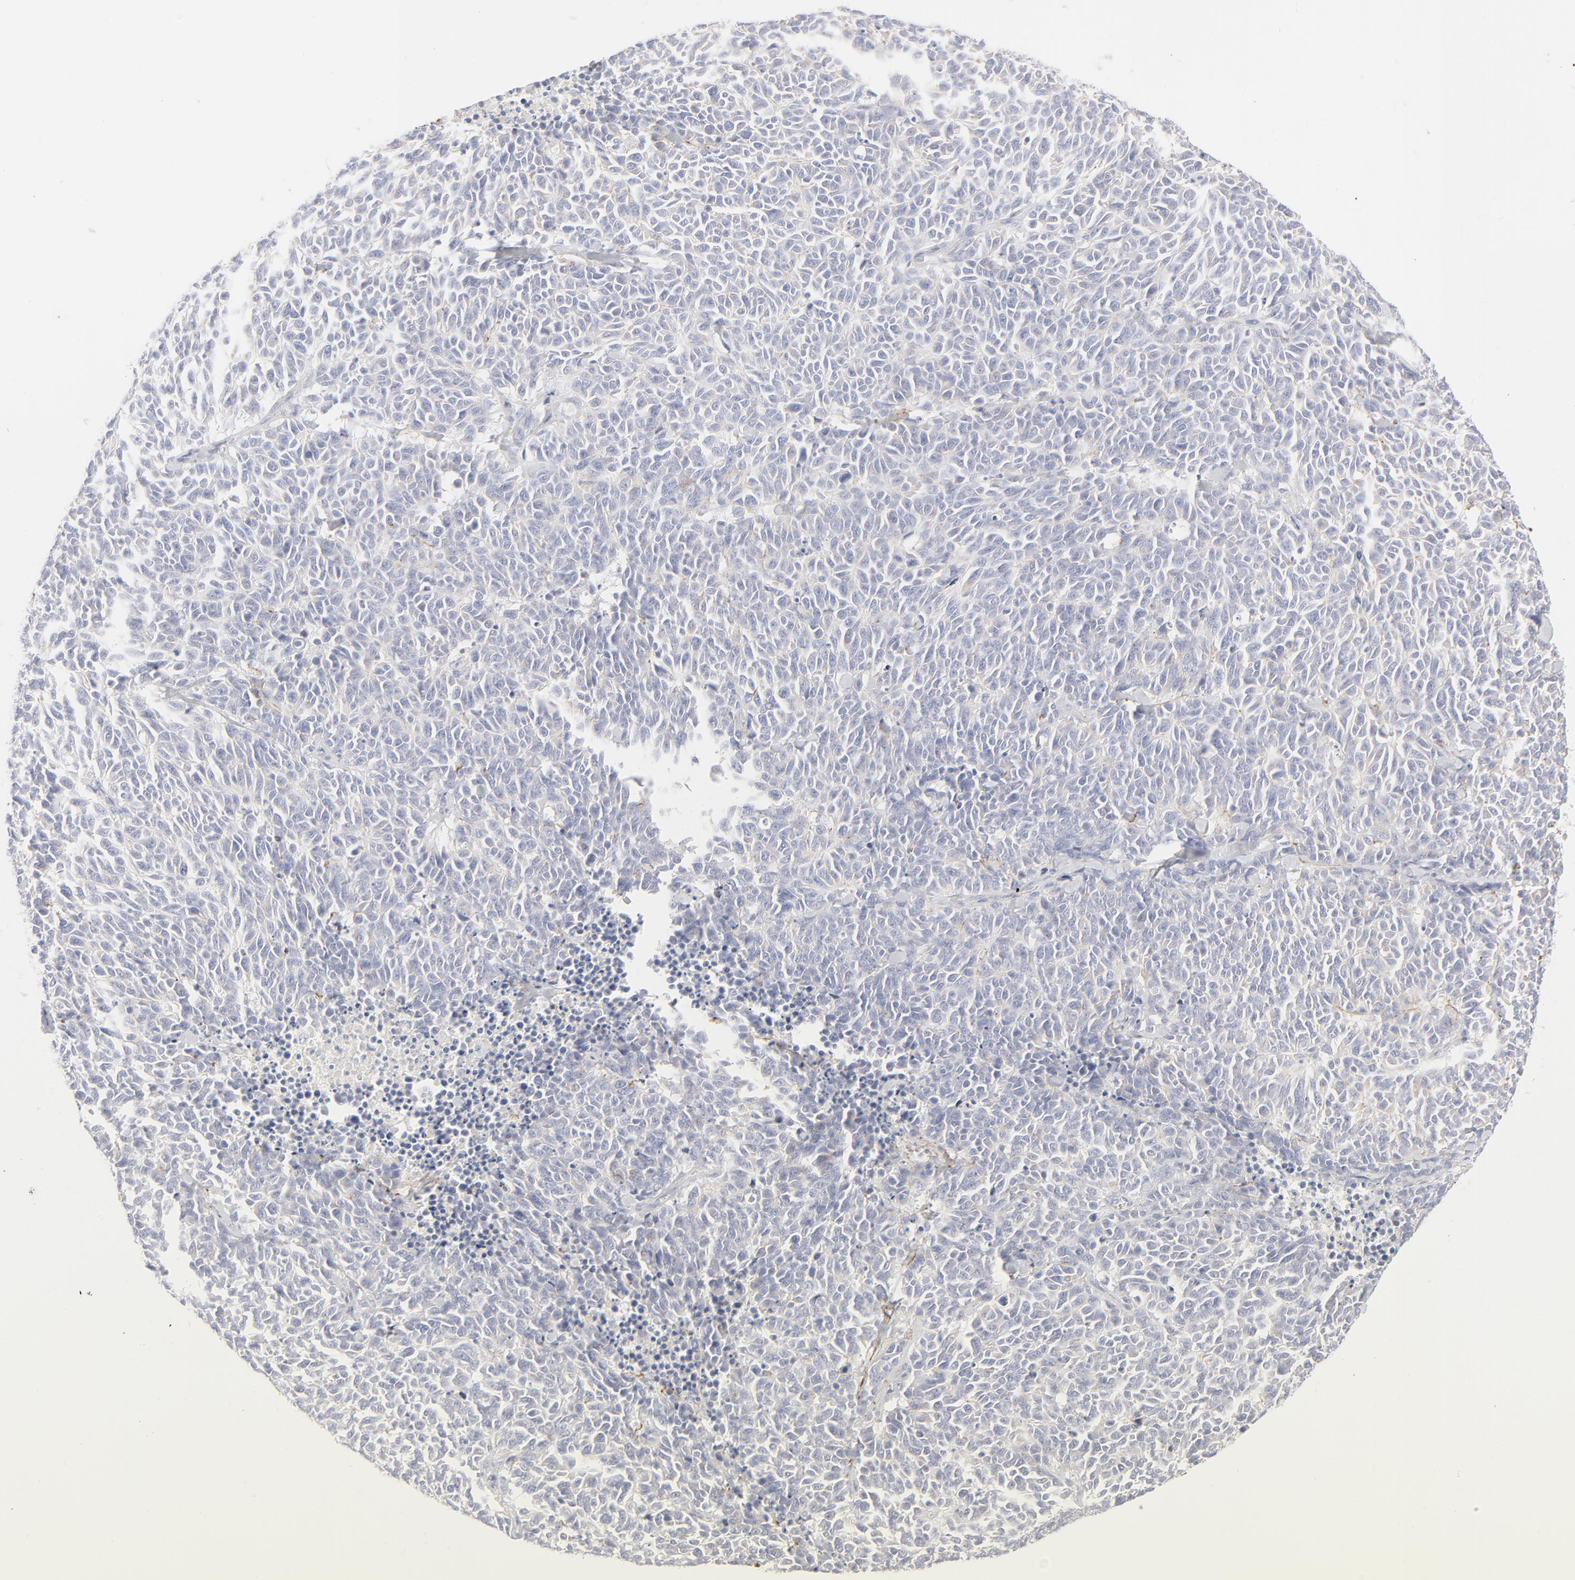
{"staining": {"intensity": "negative", "quantity": "none", "location": "none"}, "tissue": "lung cancer", "cell_type": "Tumor cells", "image_type": "cancer", "snomed": [{"axis": "morphology", "description": "Neoplasm, malignant, NOS"}, {"axis": "topography", "description": "Lung"}], "caption": "Immunohistochemical staining of human lung cancer (malignant neoplasm) shows no significant positivity in tumor cells.", "gene": "NPNT", "patient": {"sex": "female", "age": 58}}